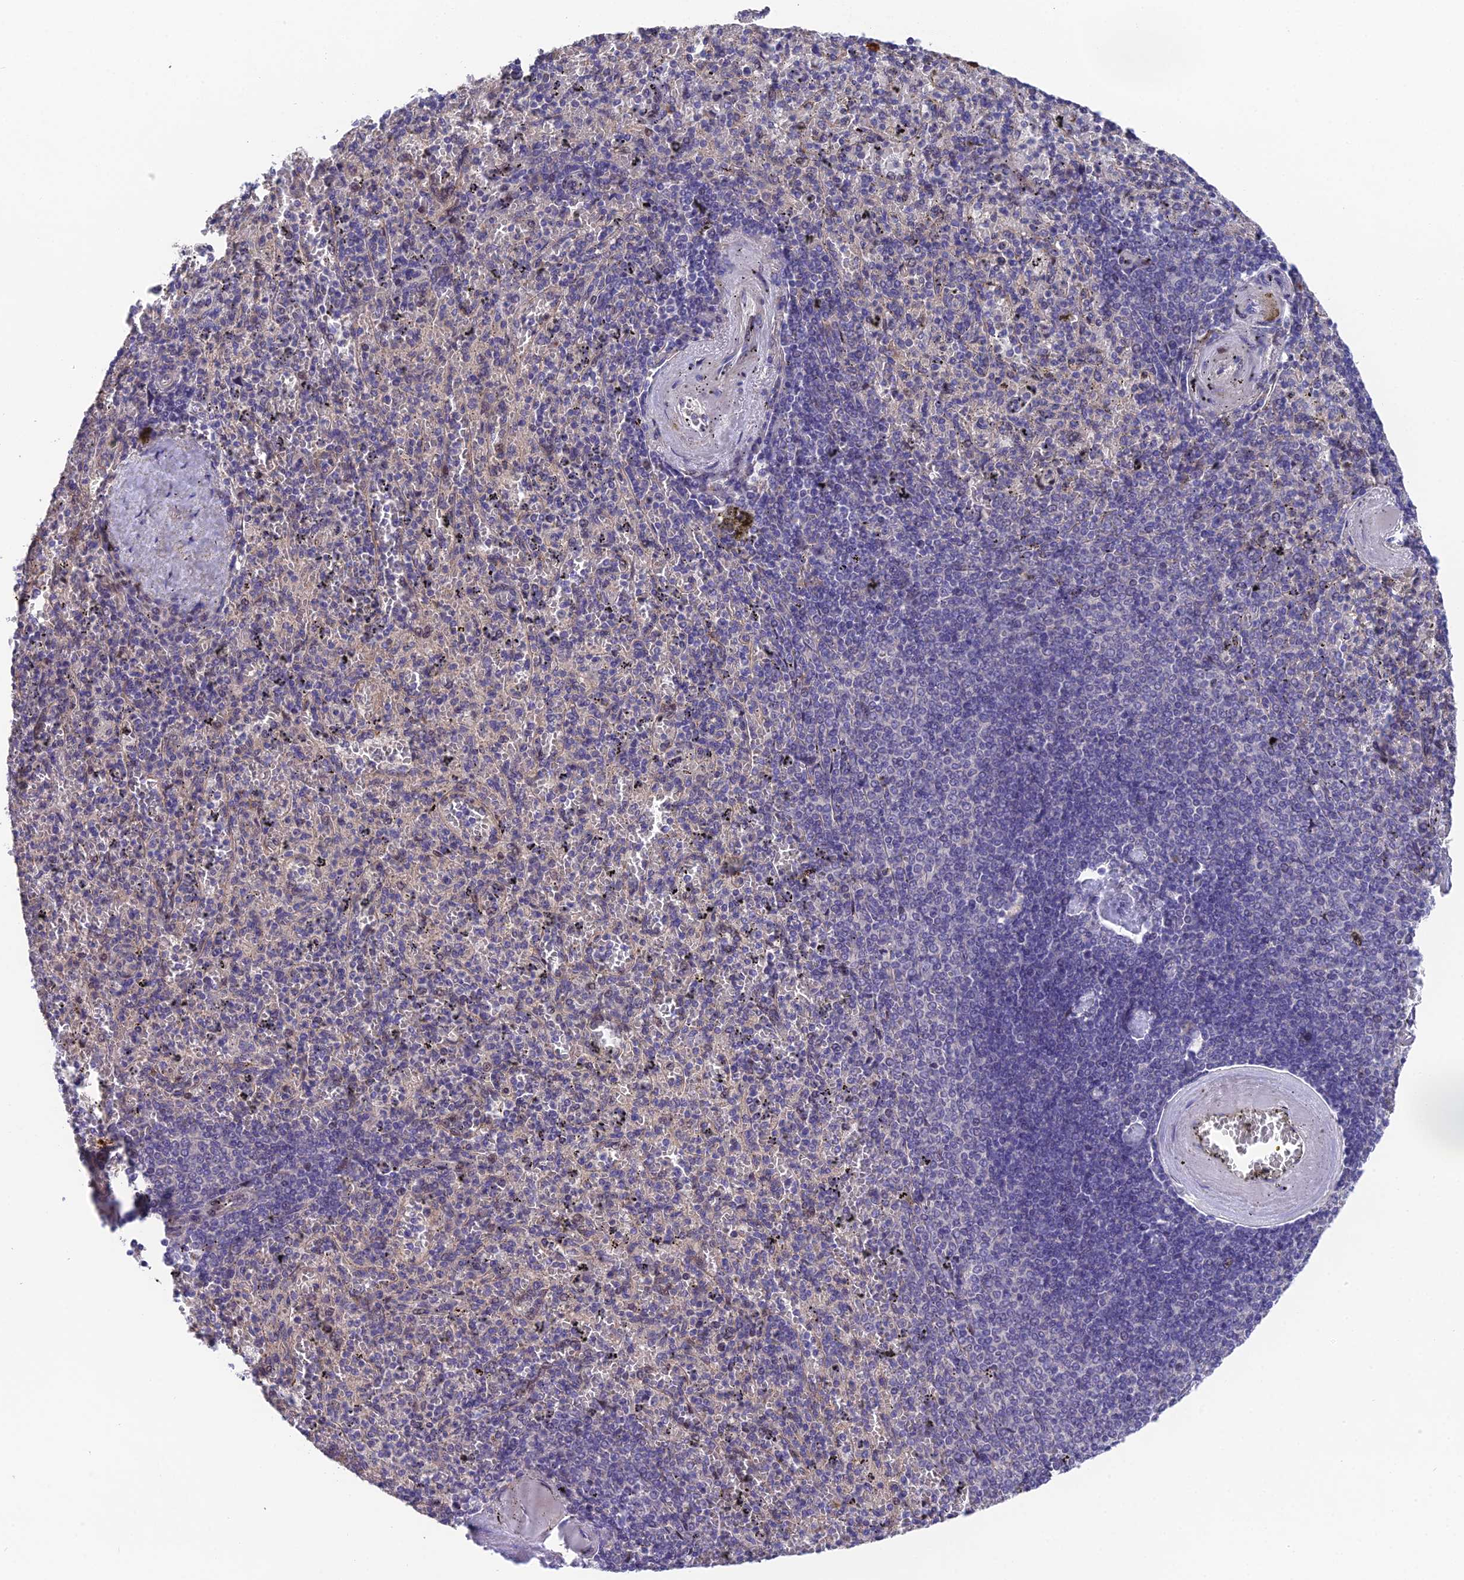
{"staining": {"intensity": "moderate", "quantity": "<25%", "location": "cytoplasmic/membranous,nuclear"}, "tissue": "spleen", "cell_type": "Cells in red pulp", "image_type": "normal", "snomed": [{"axis": "morphology", "description": "Normal tissue, NOS"}, {"axis": "topography", "description": "Spleen"}], "caption": "Protein analysis of unremarkable spleen reveals moderate cytoplasmic/membranous,nuclear staining in about <25% of cells in red pulp.", "gene": "PUS10", "patient": {"sex": "male", "age": 82}}